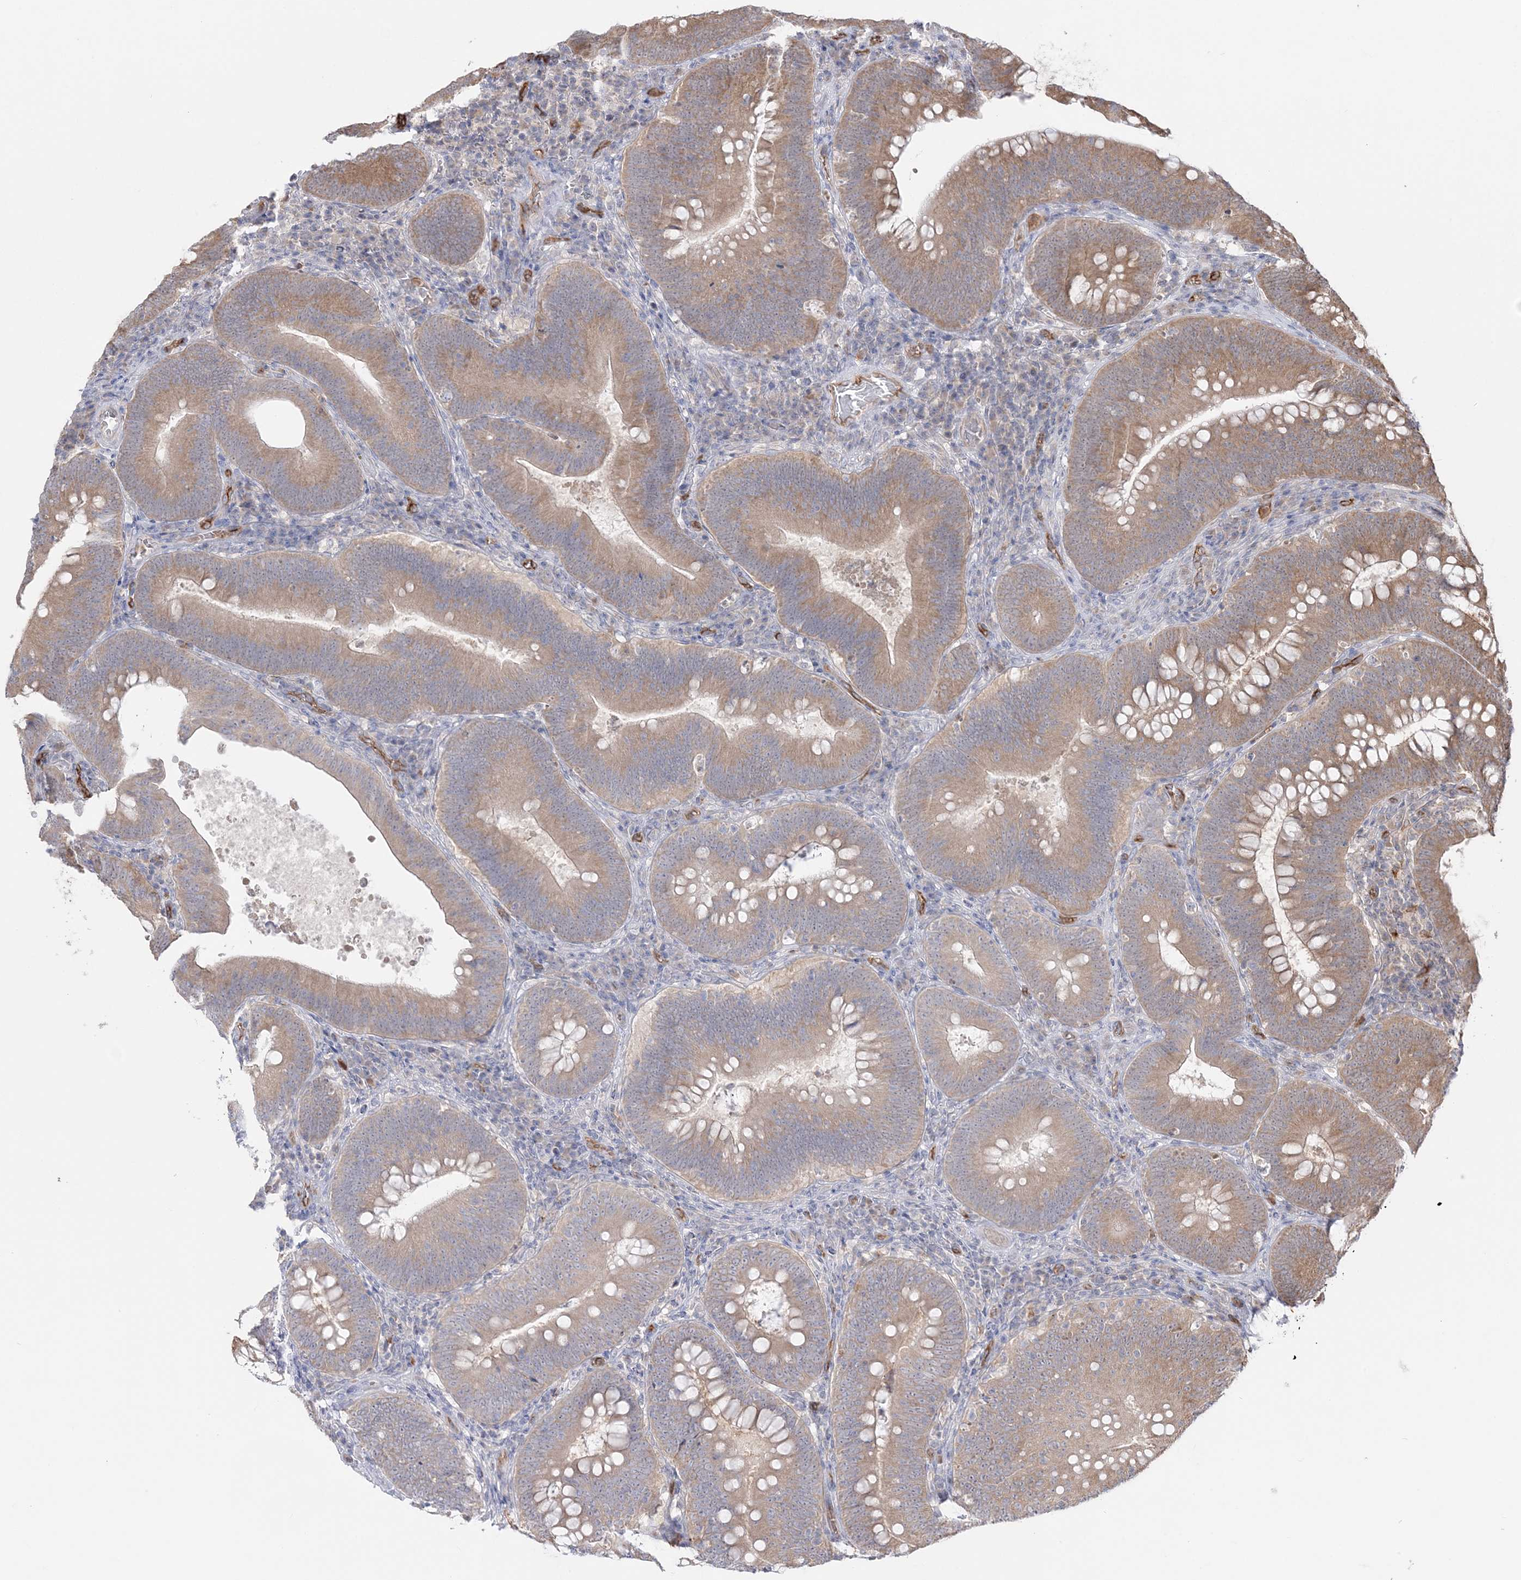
{"staining": {"intensity": "moderate", "quantity": "25%-75%", "location": "cytoplasmic/membranous"}, "tissue": "colorectal cancer", "cell_type": "Tumor cells", "image_type": "cancer", "snomed": [{"axis": "morphology", "description": "Normal tissue, NOS"}, {"axis": "topography", "description": "Colon"}], "caption": "A micrograph showing moderate cytoplasmic/membranous staining in about 25%-75% of tumor cells in colorectal cancer, as visualized by brown immunohistochemical staining.", "gene": "FARSB", "patient": {"sex": "female", "age": 82}}